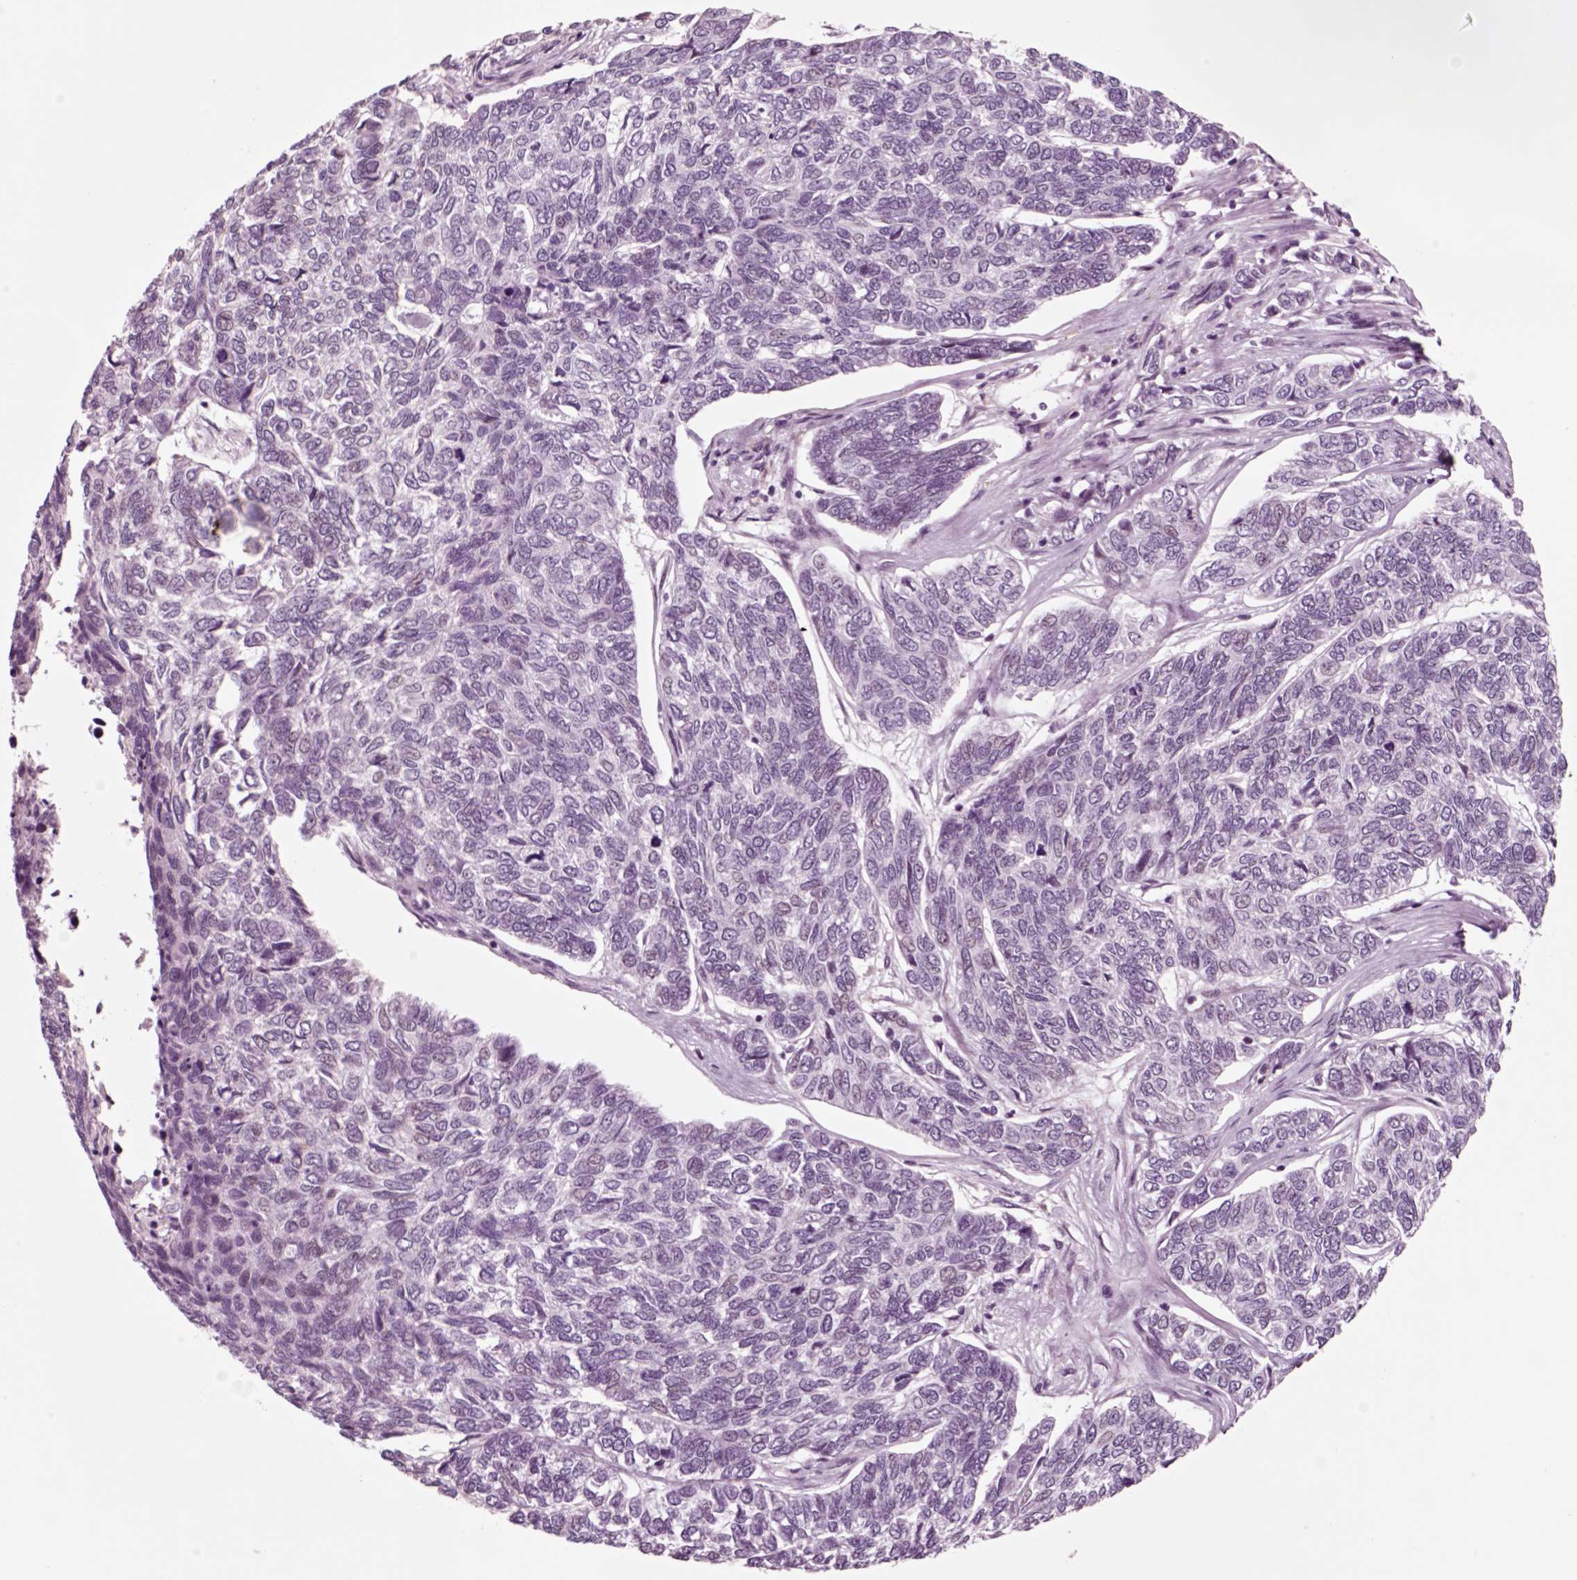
{"staining": {"intensity": "negative", "quantity": "none", "location": "none"}, "tissue": "skin cancer", "cell_type": "Tumor cells", "image_type": "cancer", "snomed": [{"axis": "morphology", "description": "Basal cell carcinoma"}, {"axis": "topography", "description": "Skin"}], "caption": "Protein analysis of skin cancer (basal cell carcinoma) exhibits no significant staining in tumor cells.", "gene": "CHGB", "patient": {"sex": "female", "age": 65}}